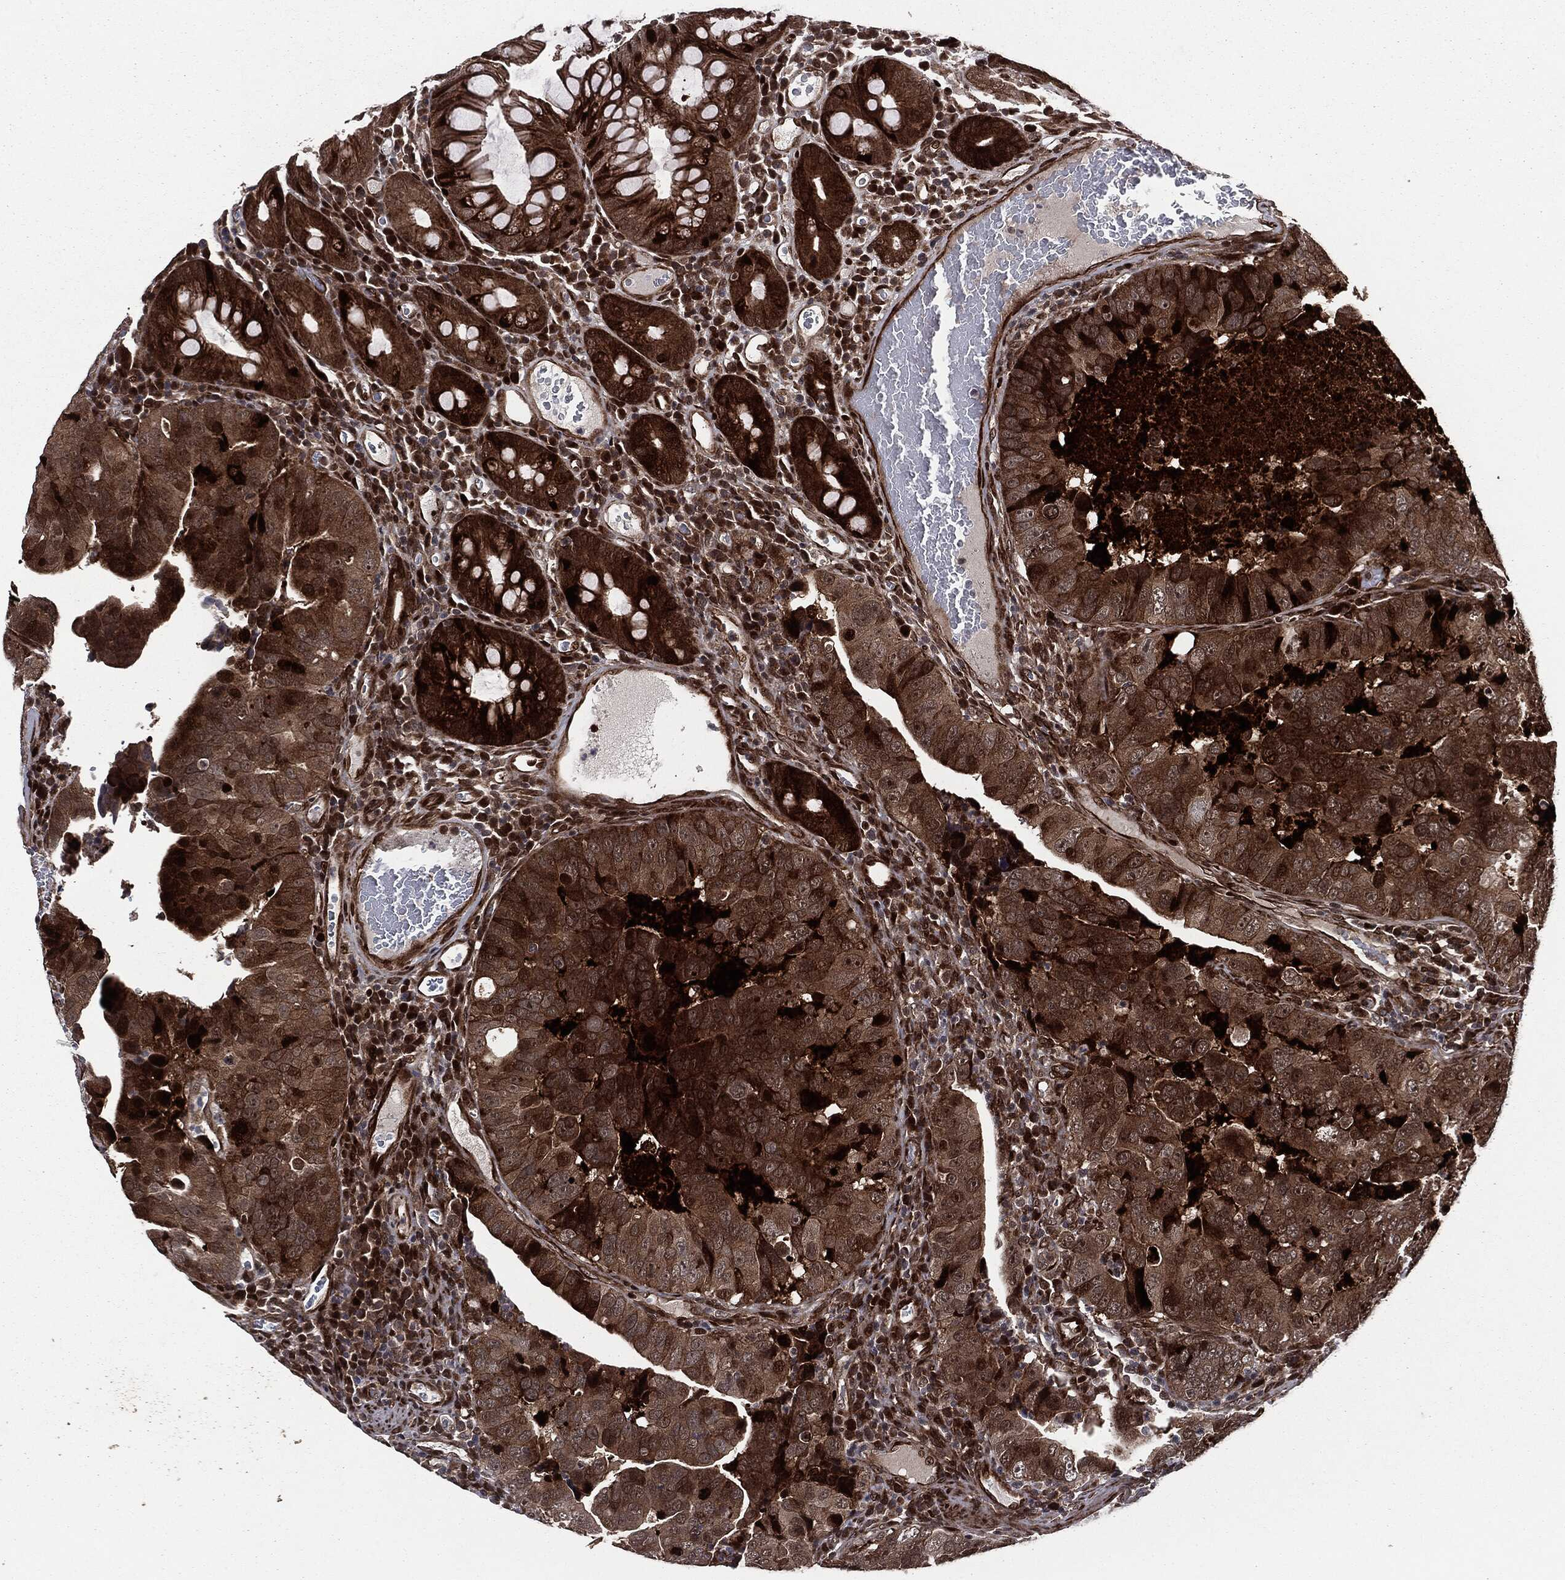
{"staining": {"intensity": "moderate", "quantity": ">75%", "location": "cytoplasmic/membranous,nuclear"}, "tissue": "colorectal cancer", "cell_type": "Tumor cells", "image_type": "cancer", "snomed": [{"axis": "morphology", "description": "Adenocarcinoma, NOS"}, {"axis": "topography", "description": "Colon"}], "caption": "Immunohistochemical staining of colorectal cancer (adenocarcinoma) exhibits medium levels of moderate cytoplasmic/membranous and nuclear protein staining in about >75% of tumor cells.", "gene": "SMAD4", "patient": {"sex": "female", "age": 72}}